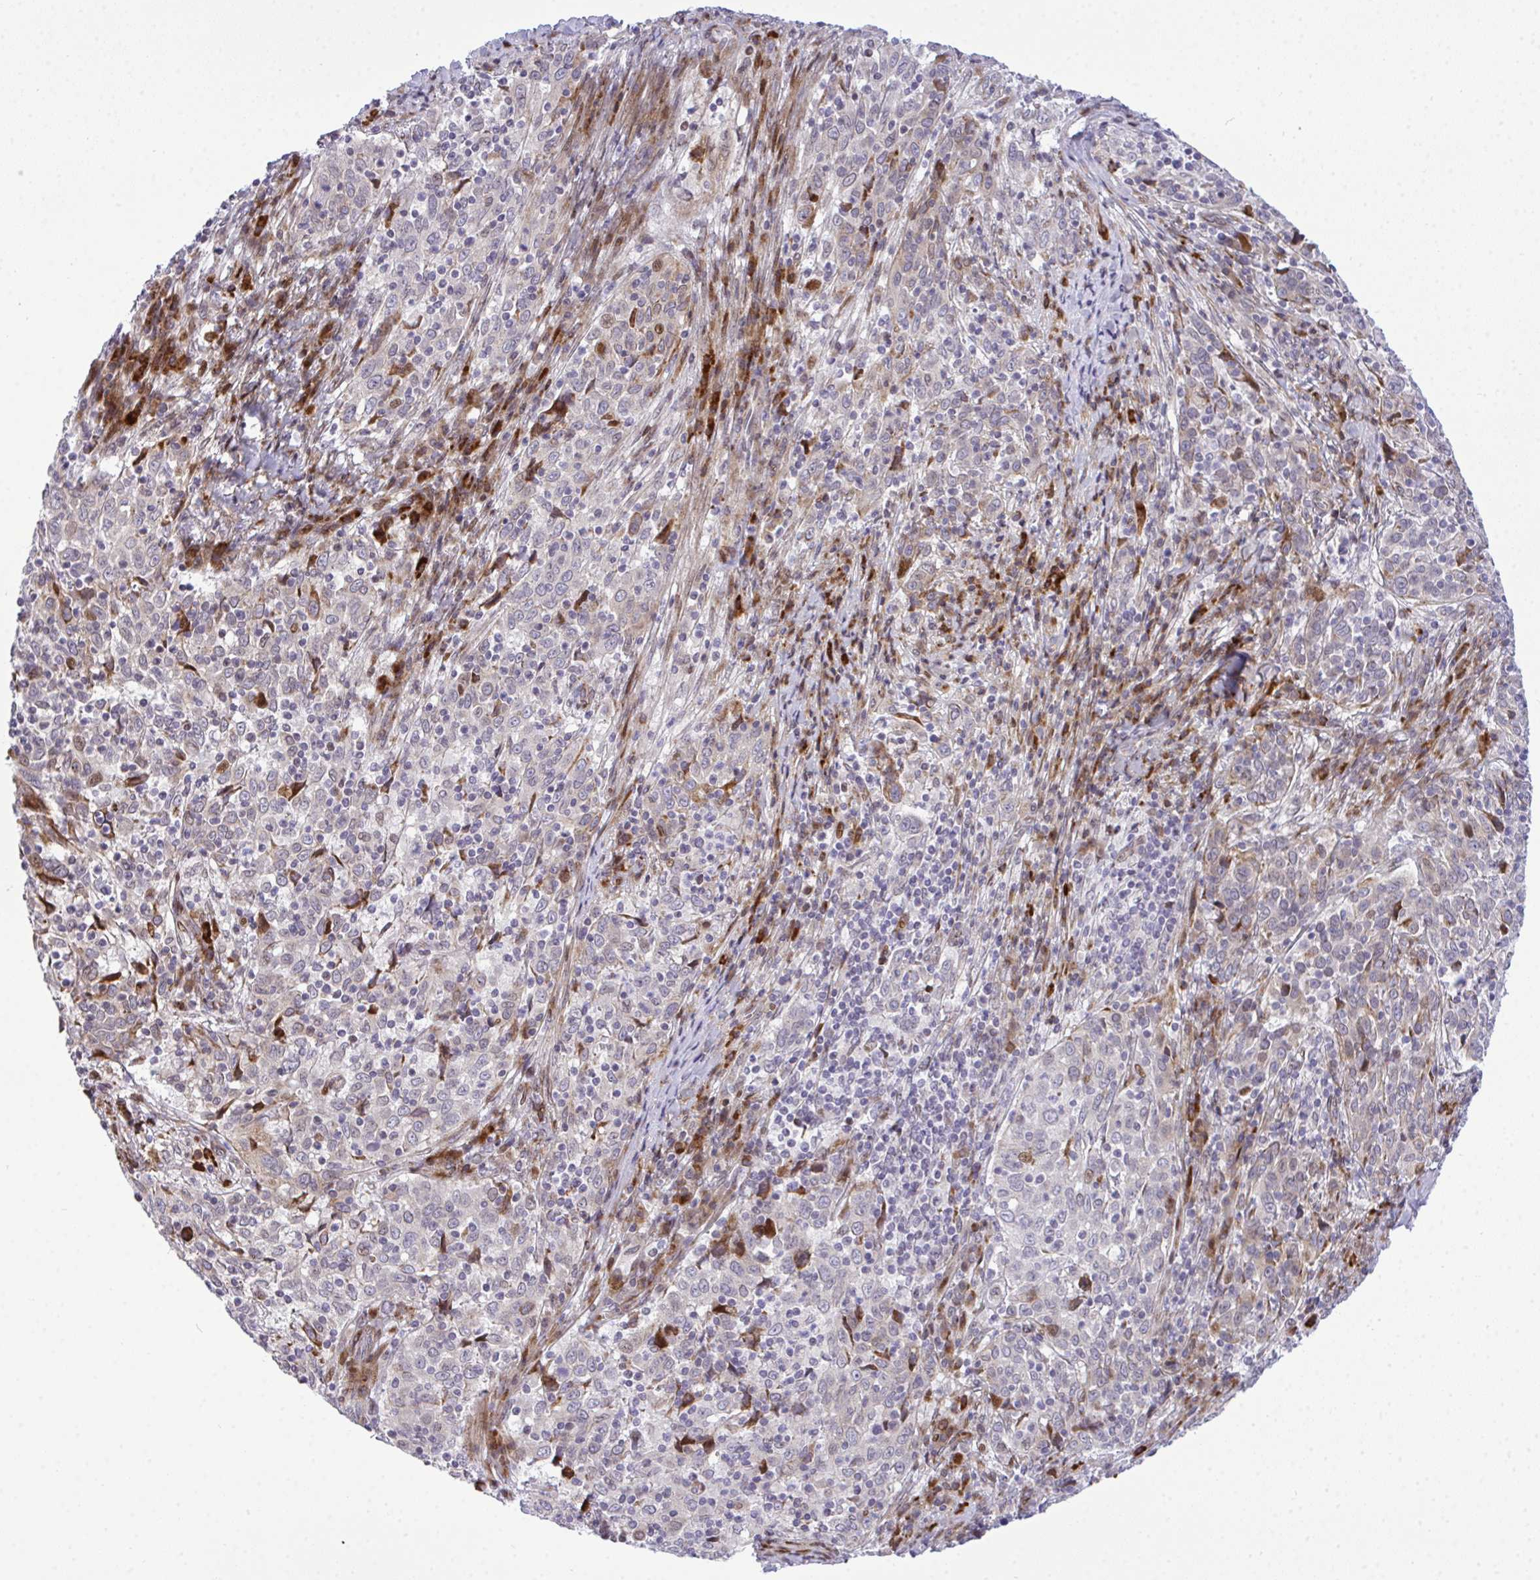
{"staining": {"intensity": "moderate", "quantity": "<25%", "location": "cytoplasmic/membranous"}, "tissue": "cervical cancer", "cell_type": "Tumor cells", "image_type": "cancer", "snomed": [{"axis": "morphology", "description": "Squamous cell carcinoma, NOS"}, {"axis": "topography", "description": "Cervix"}], "caption": "Human cervical squamous cell carcinoma stained with a brown dye reveals moderate cytoplasmic/membranous positive staining in approximately <25% of tumor cells.", "gene": "CASTOR2", "patient": {"sex": "female", "age": 46}}